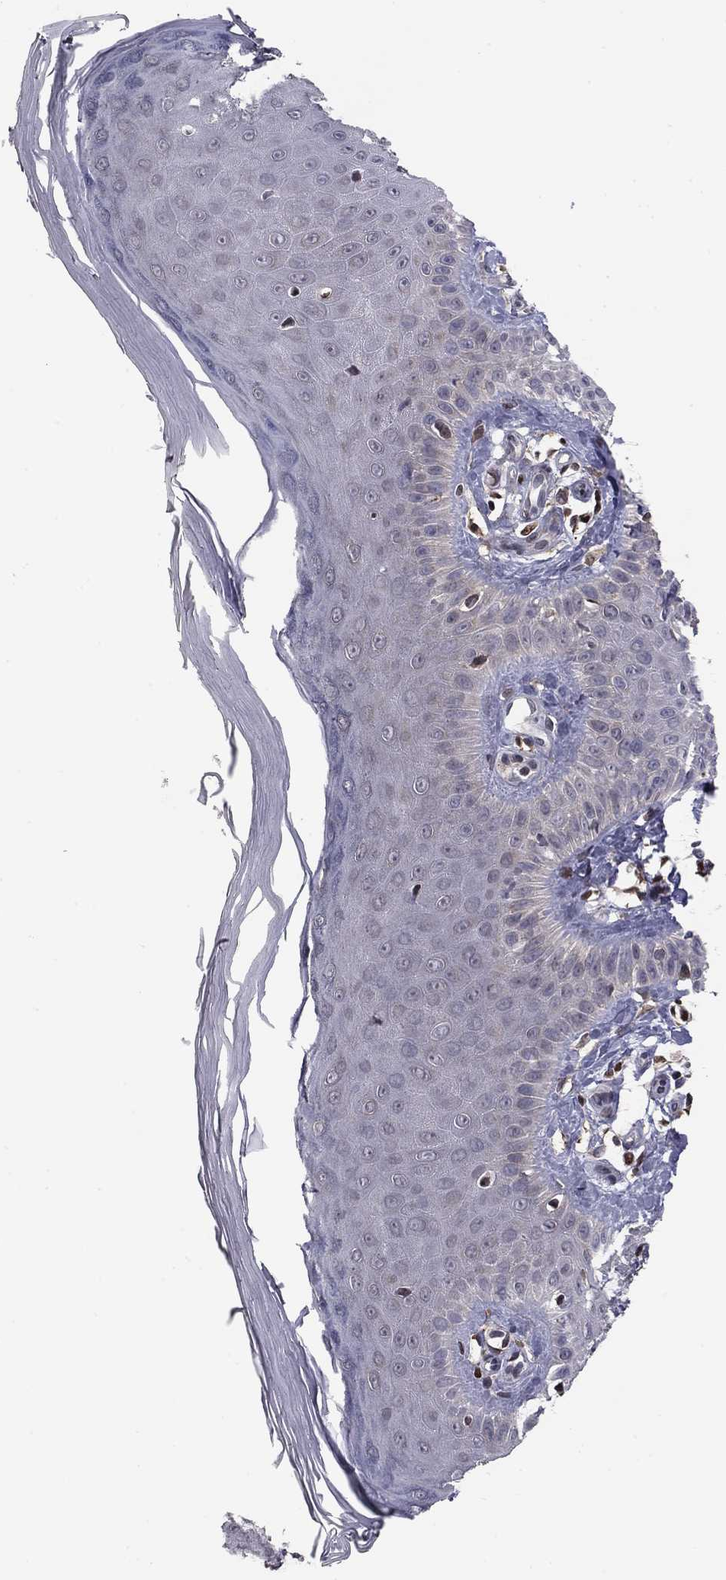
{"staining": {"intensity": "negative", "quantity": "none", "location": "none"}, "tissue": "skin", "cell_type": "Fibroblasts", "image_type": "normal", "snomed": [{"axis": "morphology", "description": "Normal tissue, NOS"}, {"axis": "morphology", "description": "Inflammation, NOS"}, {"axis": "morphology", "description": "Fibrosis, NOS"}, {"axis": "topography", "description": "Skin"}], "caption": "Unremarkable skin was stained to show a protein in brown. There is no significant positivity in fibroblasts. Brightfield microscopy of immunohistochemistry stained with DAB (3,3'-diaminobenzidine) (brown) and hematoxylin (blue), captured at high magnification.", "gene": "HSPB2", "patient": {"sex": "male", "age": 71}}